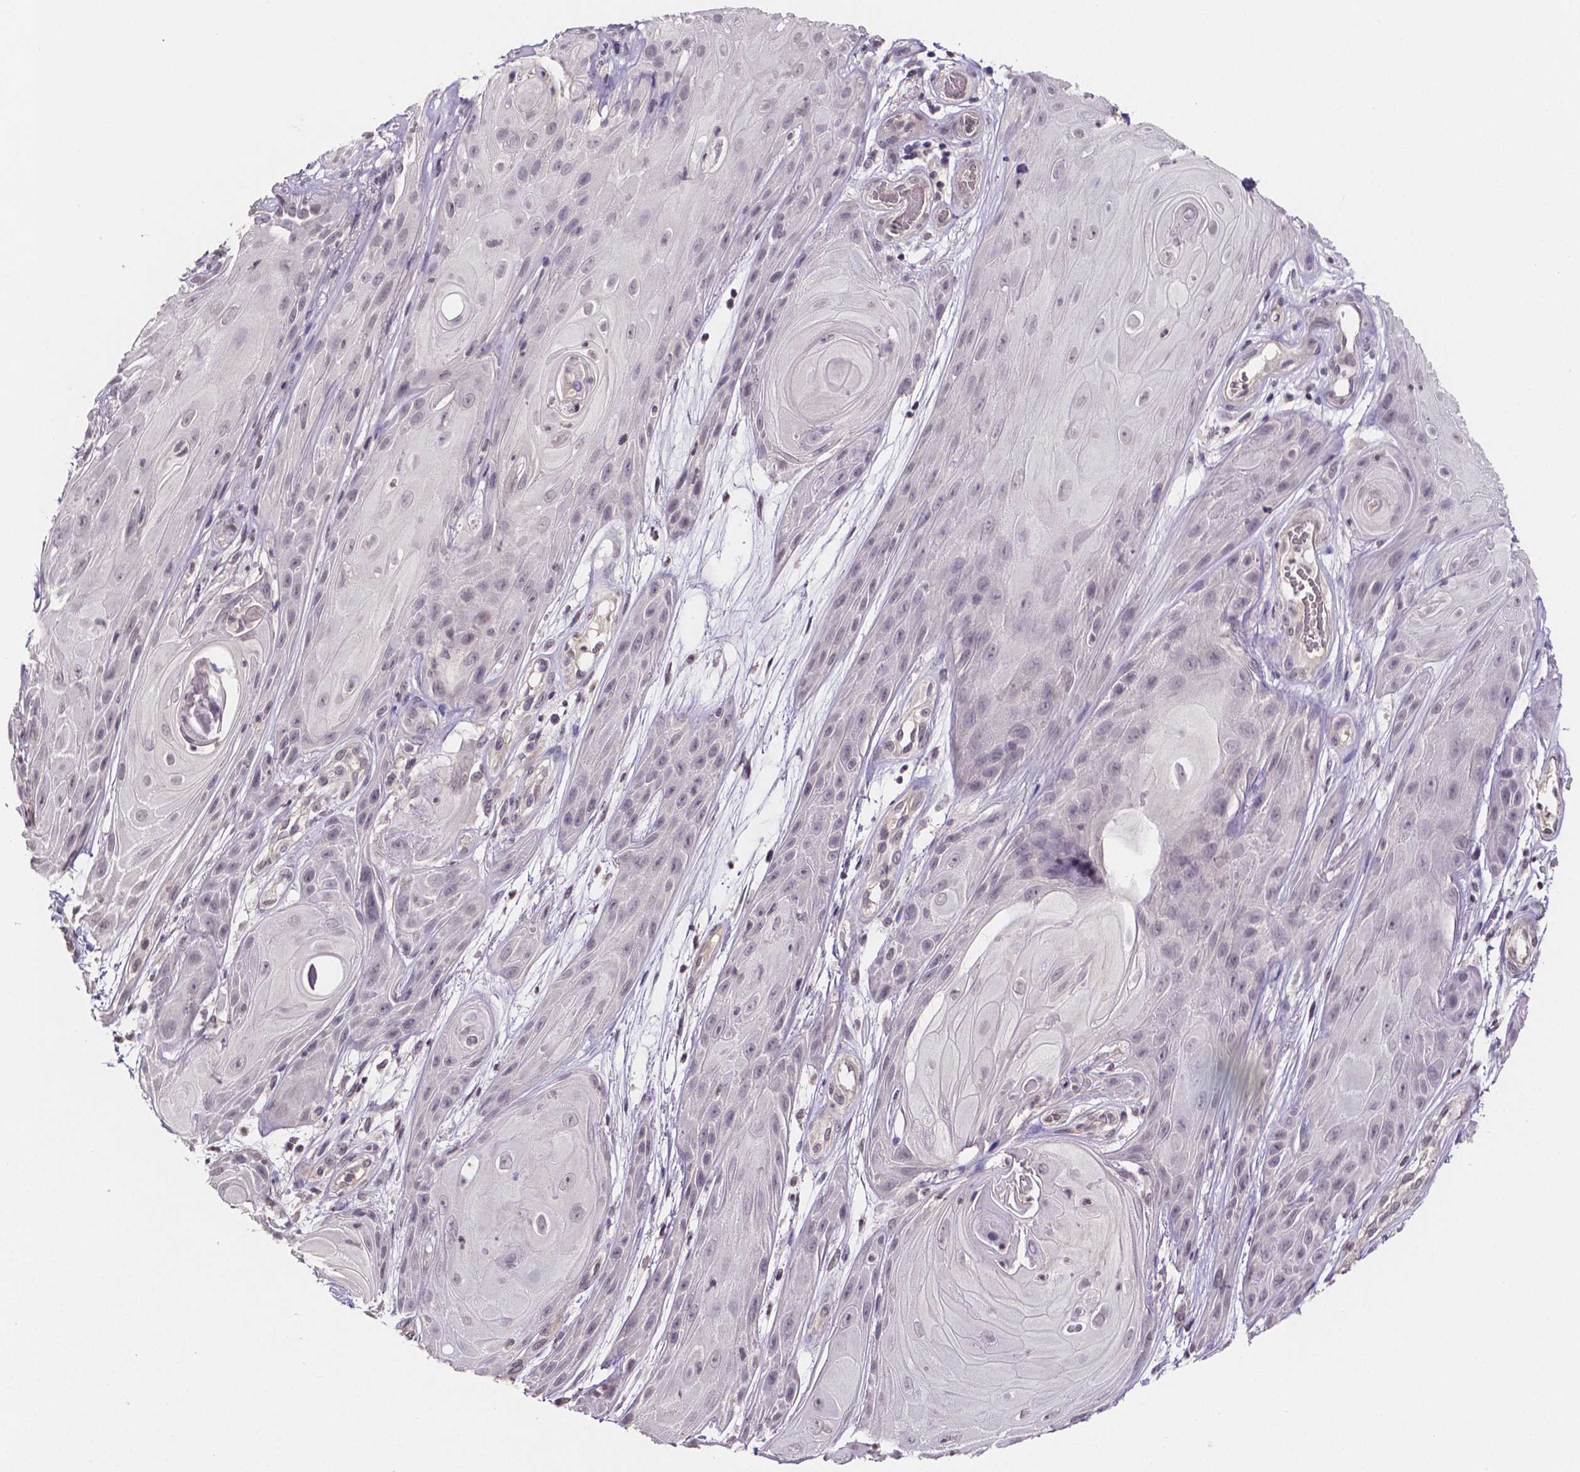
{"staining": {"intensity": "negative", "quantity": "none", "location": "none"}, "tissue": "skin cancer", "cell_type": "Tumor cells", "image_type": "cancer", "snomed": [{"axis": "morphology", "description": "Squamous cell carcinoma, NOS"}, {"axis": "topography", "description": "Skin"}], "caption": "Tumor cells show no significant positivity in squamous cell carcinoma (skin).", "gene": "NRGN", "patient": {"sex": "male", "age": 62}}